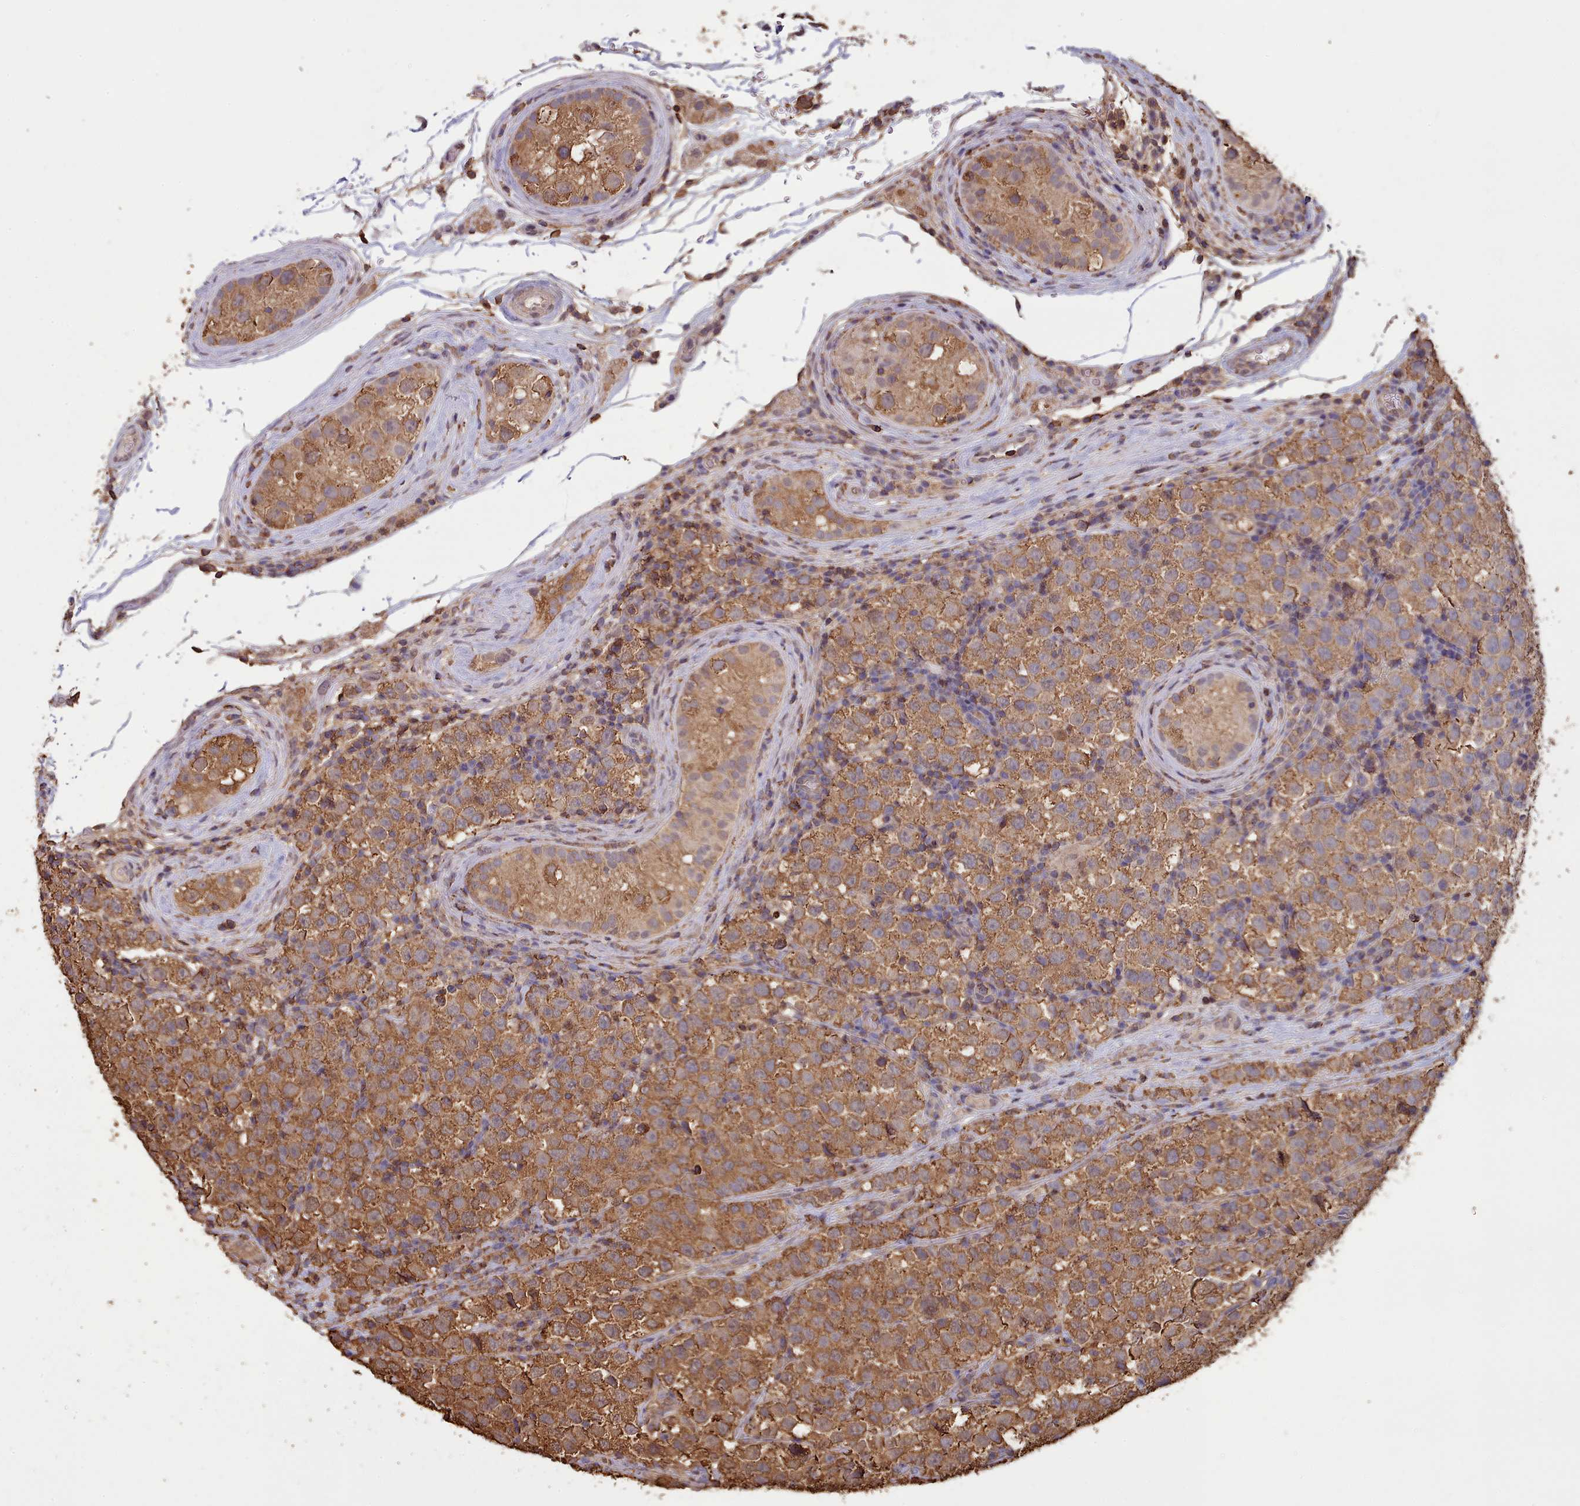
{"staining": {"intensity": "moderate", "quantity": ">75%", "location": "cytoplasmic/membranous"}, "tissue": "testis cancer", "cell_type": "Tumor cells", "image_type": "cancer", "snomed": [{"axis": "morphology", "description": "Seminoma, NOS"}, {"axis": "topography", "description": "Testis"}], "caption": "Seminoma (testis) stained for a protein reveals moderate cytoplasmic/membranous positivity in tumor cells.", "gene": "METRN", "patient": {"sex": "male", "age": 34}}